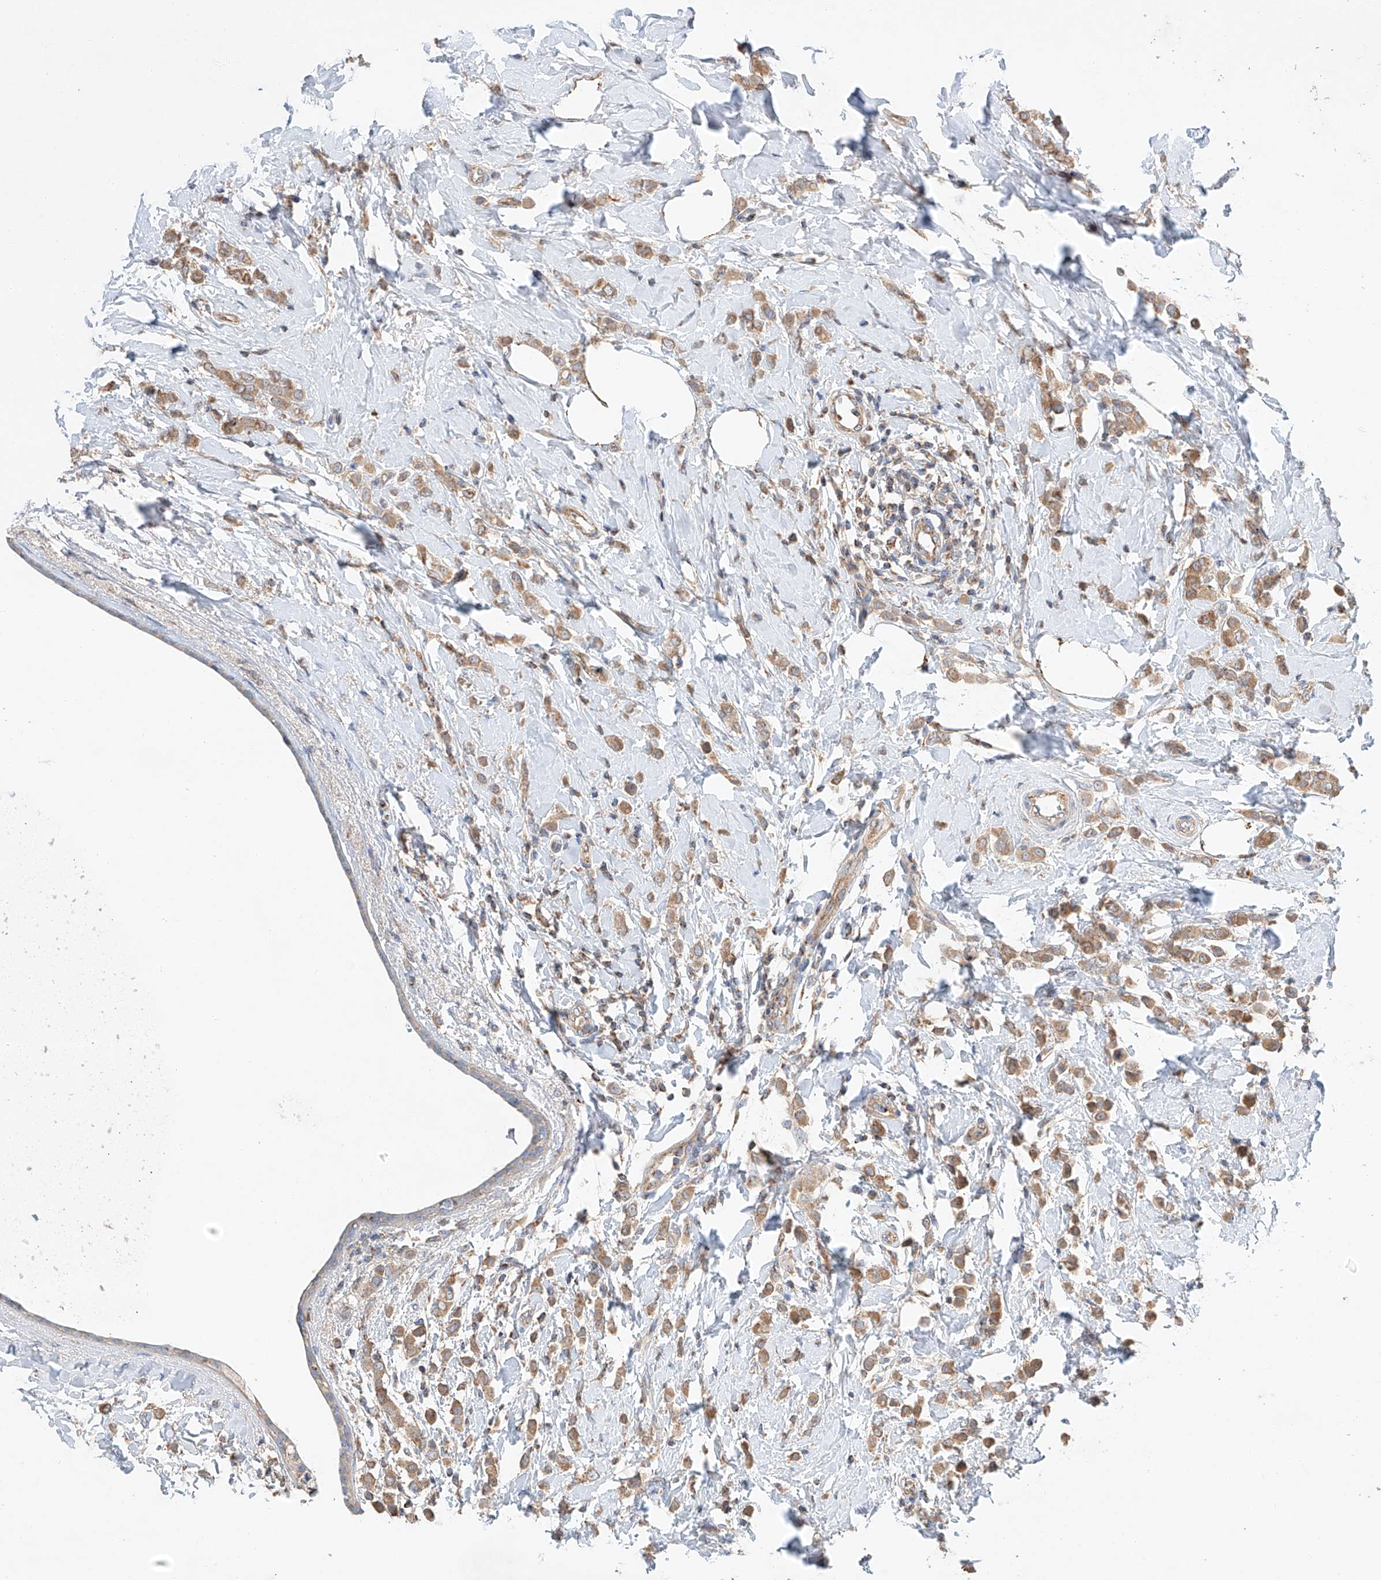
{"staining": {"intensity": "moderate", "quantity": ">75%", "location": "cytoplasmic/membranous"}, "tissue": "breast cancer", "cell_type": "Tumor cells", "image_type": "cancer", "snomed": [{"axis": "morphology", "description": "Lobular carcinoma"}, {"axis": "topography", "description": "Breast"}], "caption": "High-magnification brightfield microscopy of breast cancer (lobular carcinoma) stained with DAB (brown) and counterstained with hematoxylin (blue). tumor cells exhibit moderate cytoplasmic/membranous expression is appreciated in about>75% of cells. (Brightfield microscopy of DAB IHC at high magnification).", "gene": "RUSC1", "patient": {"sex": "female", "age": 47}}